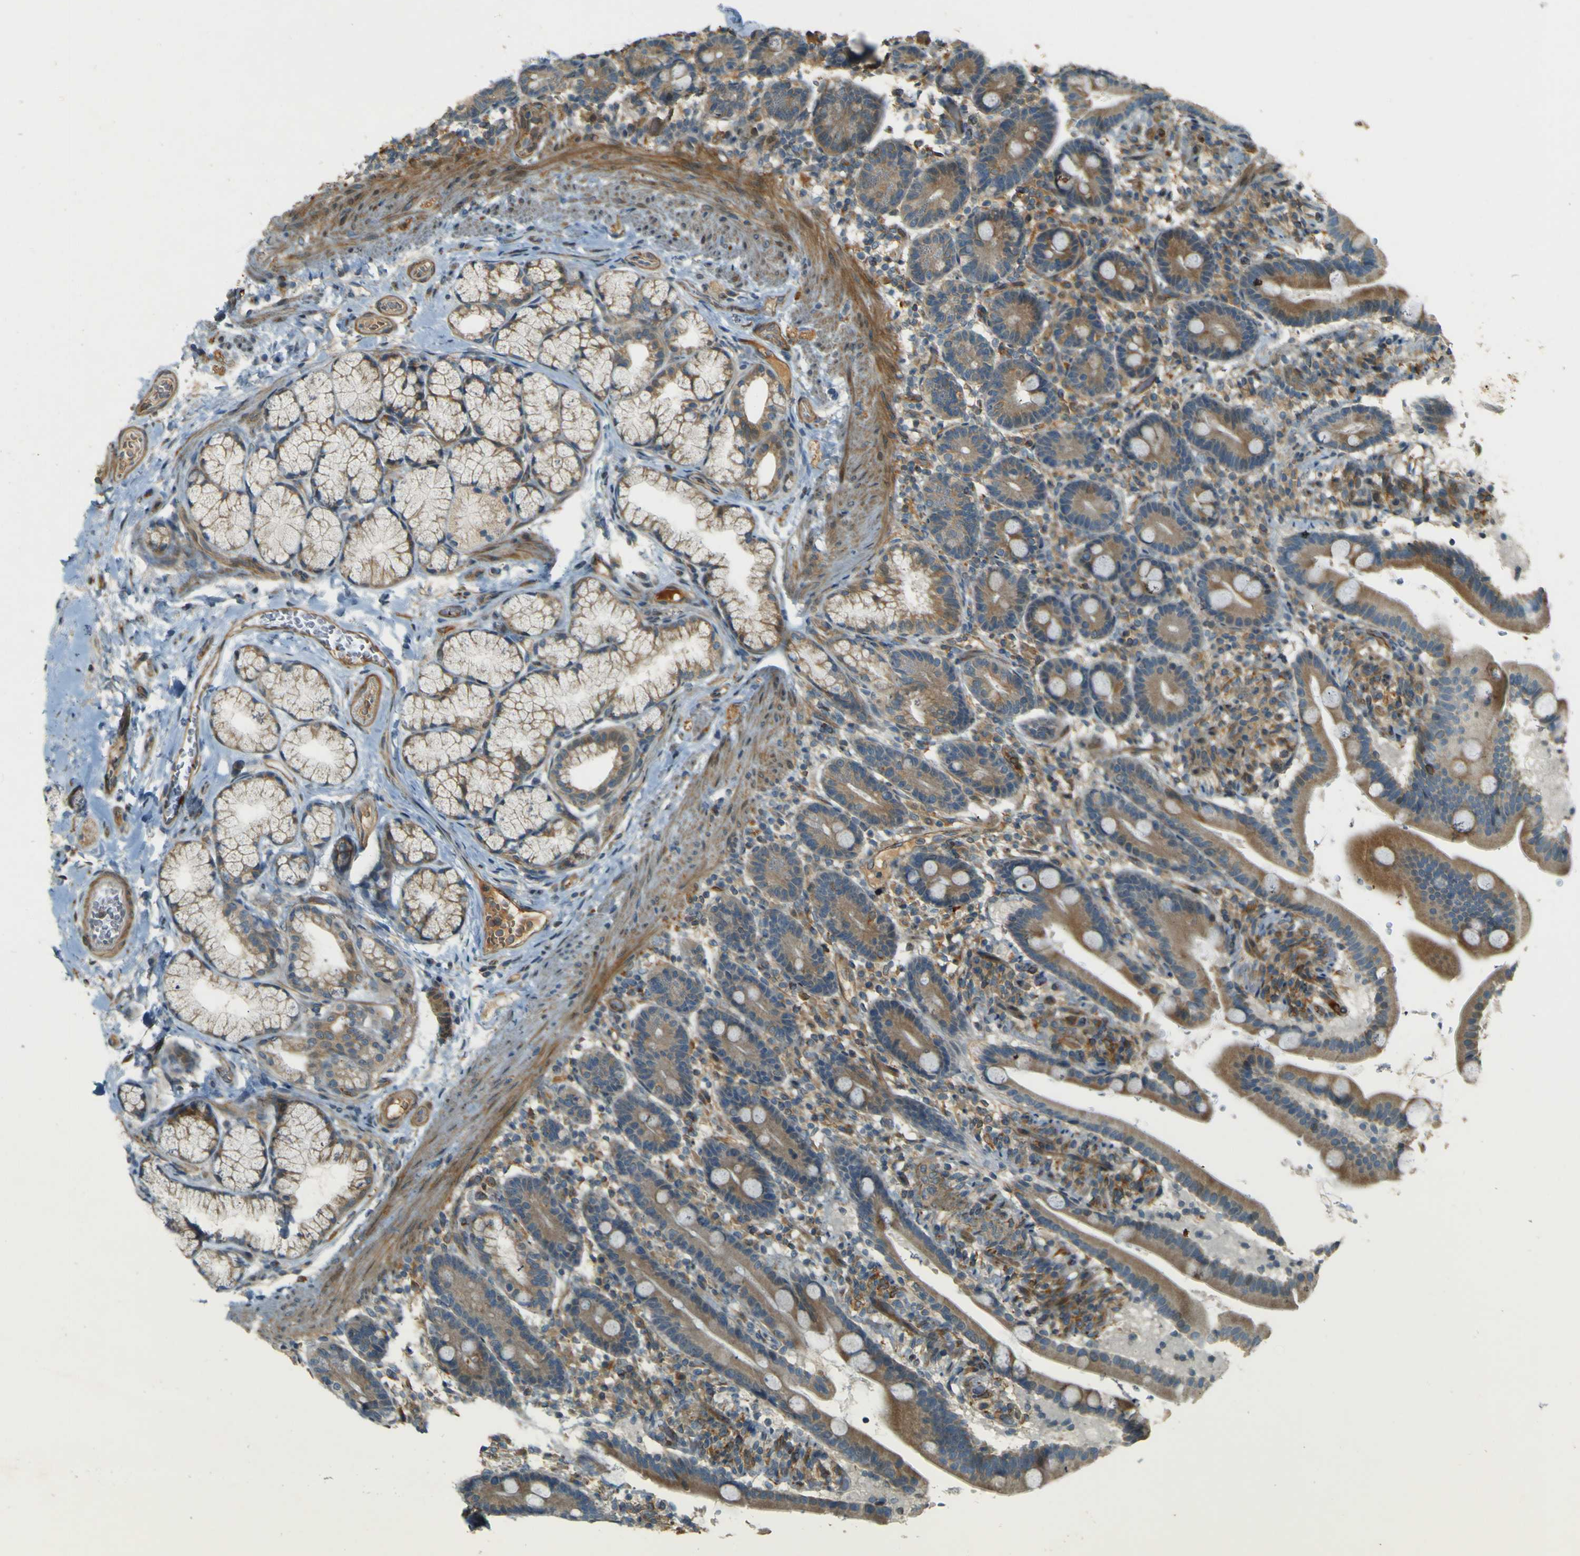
{"staining": {"intensity": "moderate", "quantity": ">75%", "location": "cytoplasmic/membranous"}, "tissue": "duodenum", "cell_type": "Glandular cells", "image_type": "normal", "snomed": [{"axis": "morphology", "description": "Normal tissue, NOS"}, {"axis": "topography", "description": "Duodenum"}], "caption": "Brown immunohistochemical staining in benign human duodenum demonstrates moderate cytoplasmic/membranous expression in approximately >75% of glandular cells. (brown staining indicates protein expression, while blue staining denotes nuclei).", "gene": "LPCAT1", "patient": {"sex": "male", "age": 54}}